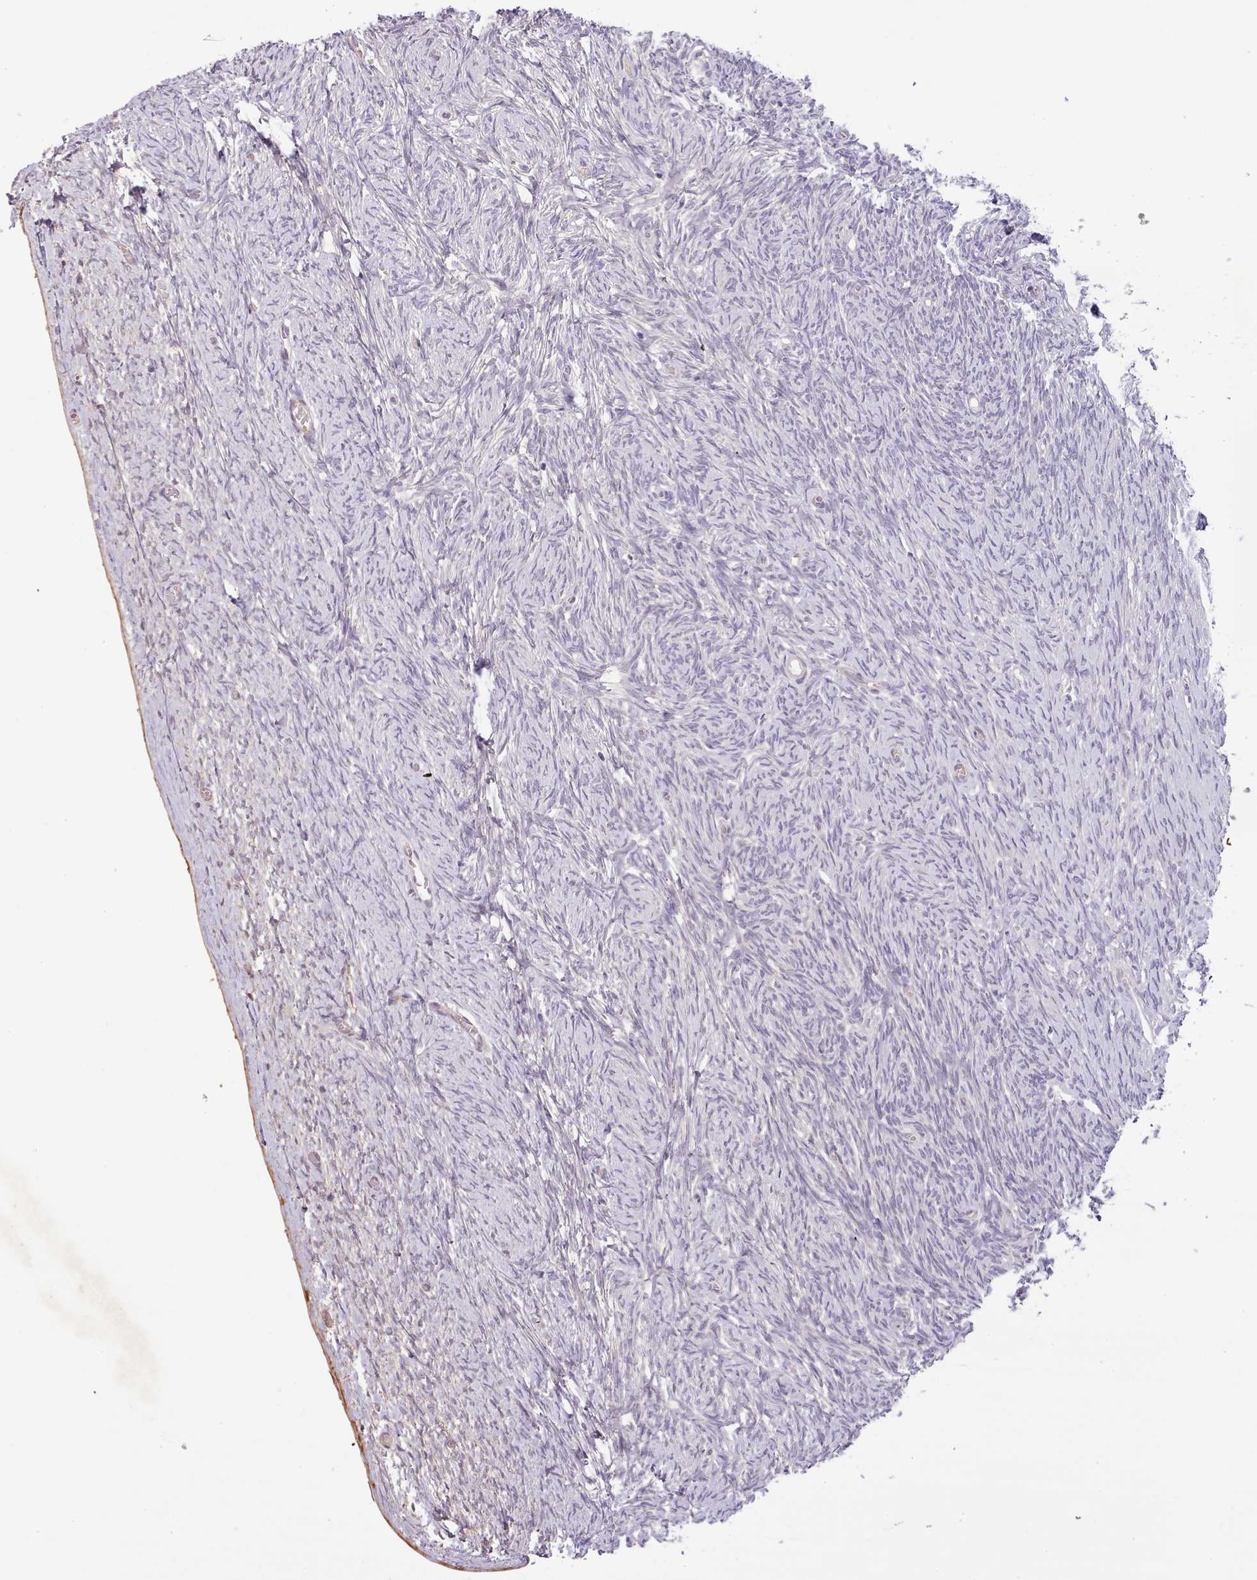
{"staining": {"intensity": "negative", "quantity": "none", "location": "none"}, "tissue": "ovary", "cell_type": "Follicle cells", "image_type": "normal", "snomed": [{"axis": "morphology", "description": "Normal tissue, NOS"}, {"axis": "topography", "description": "Ovary"}], "caption": "A photomicrograph of human ovary is negative for staining in follicle cells. Brightfield microscopy of IHC stained with DAB (3,3'-diaminobenzidine) (brown) and hematoxylin (blue), captured at high magnification.", "gene": "ZNF658", "patient": {"sex": "female", "age": 44}}